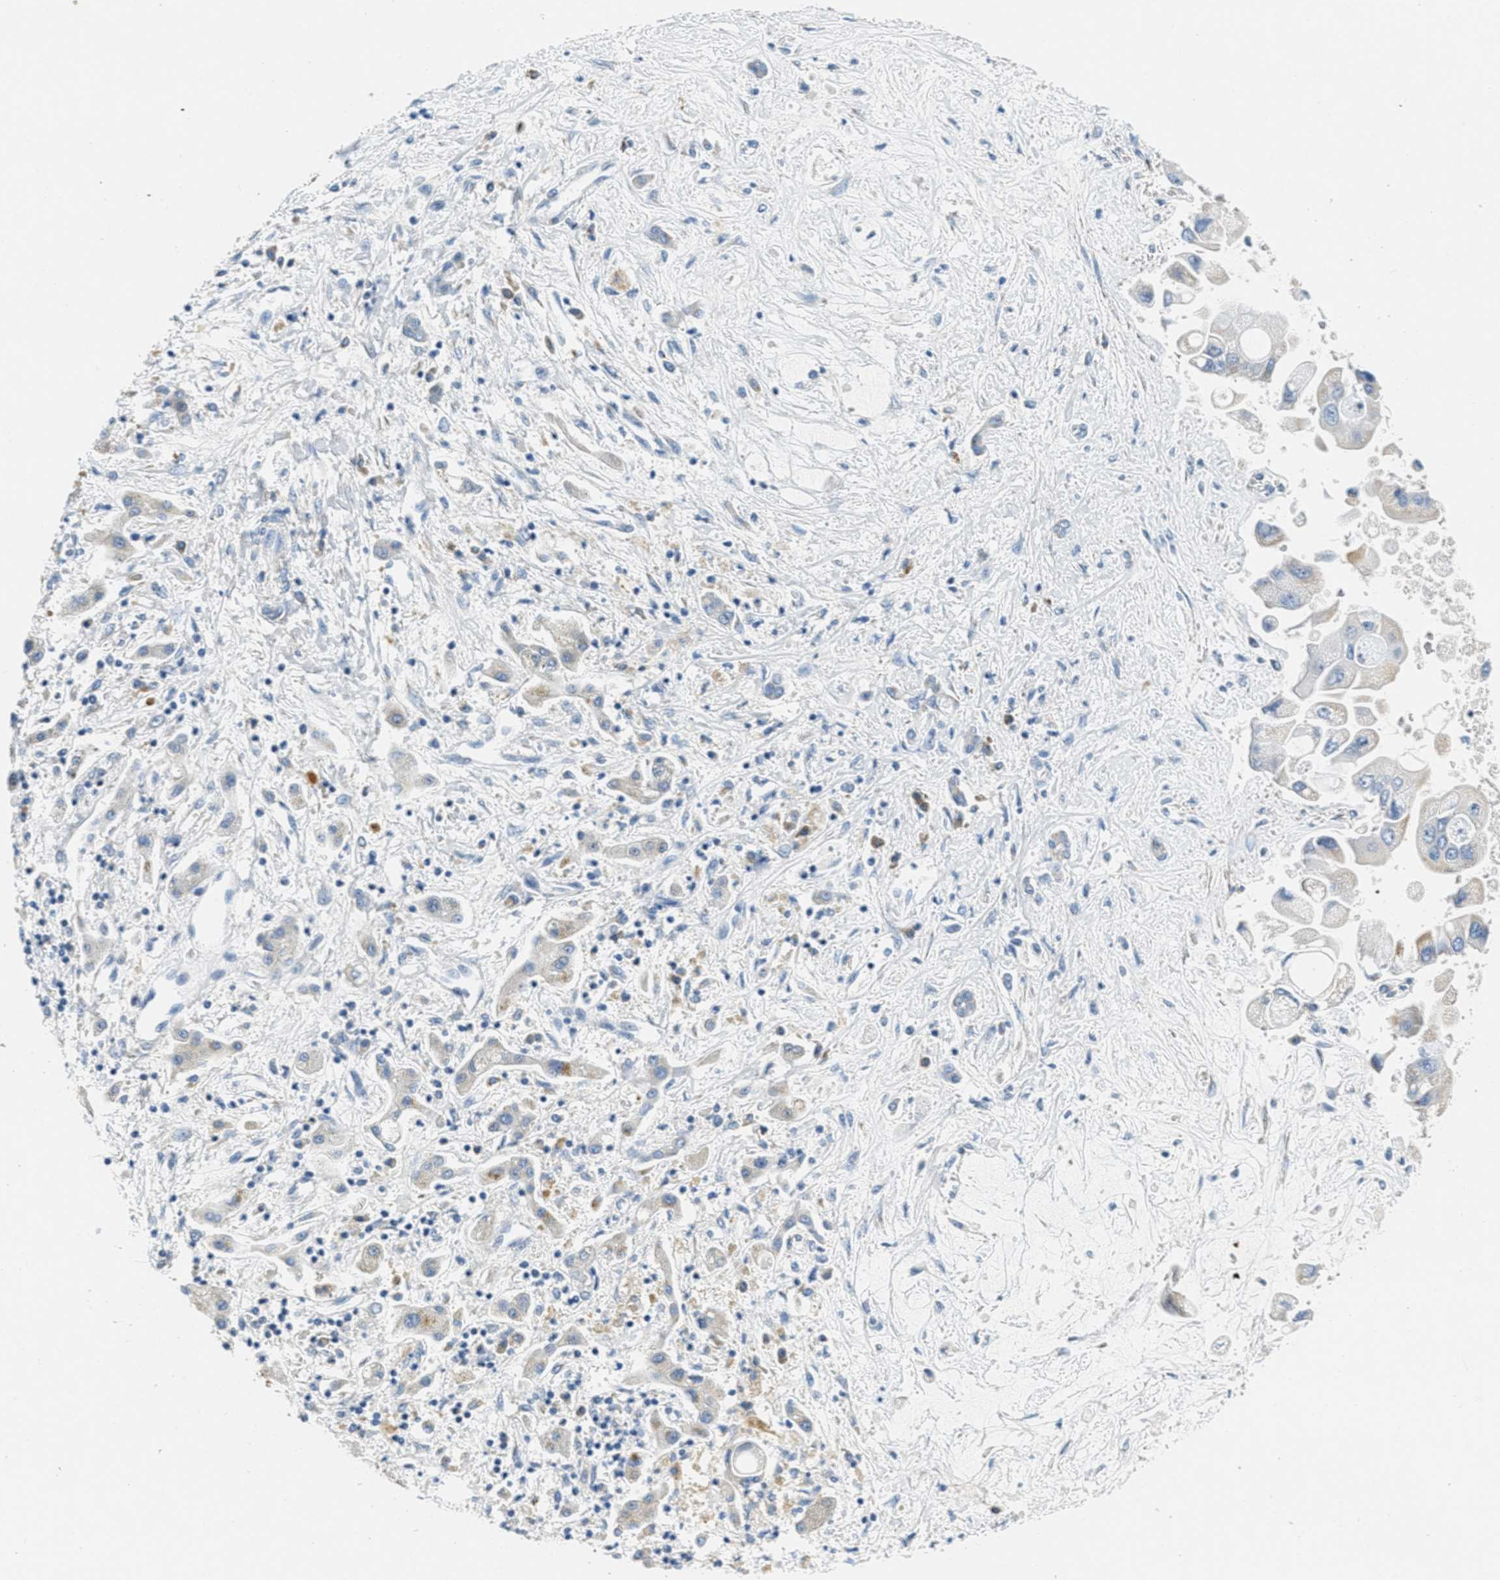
{"staining": {"intensity": "weak", "quantity": "<25%", "location": "cytoplasmic/membranous"}, "tissue": "liver cancer", "cell_type": "Tumor cells", "image_type": "cancer", "snomed": [{"axis": "morphology", "description": "Cholangiocarcinoma"}, {"axis": "topography", "description": "Liver"}], "caption": "A micrograph of human liver cancer (cholangiocarcinoma) is negative for staining in tumor cells. Nuclei are stained in blue.", "gene": "CA4", "patient": {"sex": "male", "age": 50}}